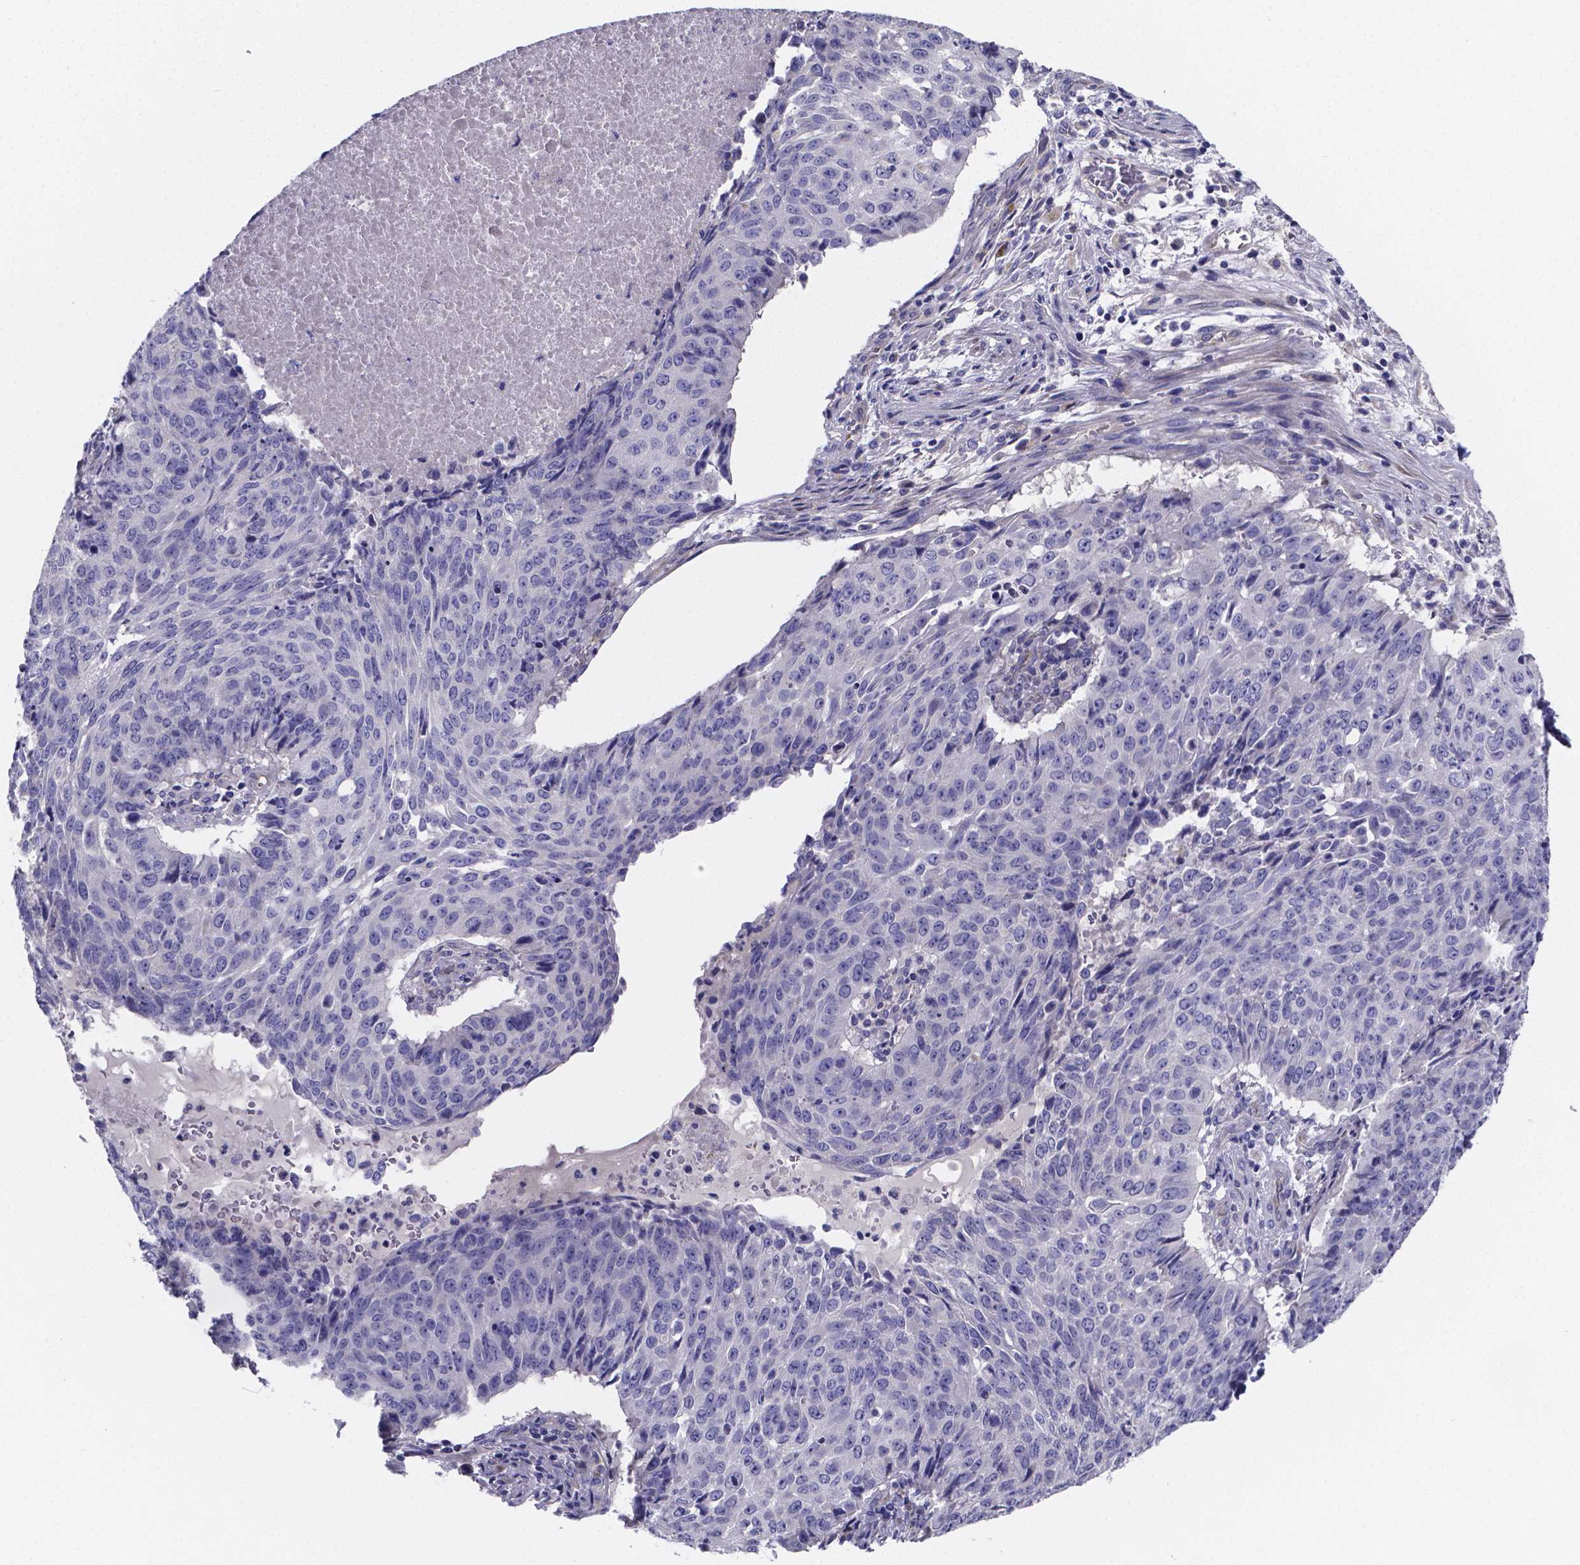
{"staining": {"intensity": "negative", "quantity": "none", "location": "none"}, "tissue": "lung cancer", "cell_type": "Tumor cells", "image_type": "cancer", "snomed": [{"axis": "morphology", "description": "Normal tissue, NOS"}, {"axis": "morphology", "description": "Squamous cell carcinoma, NOS"}, {"axis": "topography", "description": "Bronchus"}, {"axis": "topography", "description": "Lung"}], "caption": "A photomicrograph of lung squamous cell carcinoma stained for a protein shows no brown staining in tumor cells.", "gene": "SFRP4", "patient": {"sex": "male", "age": 64}}